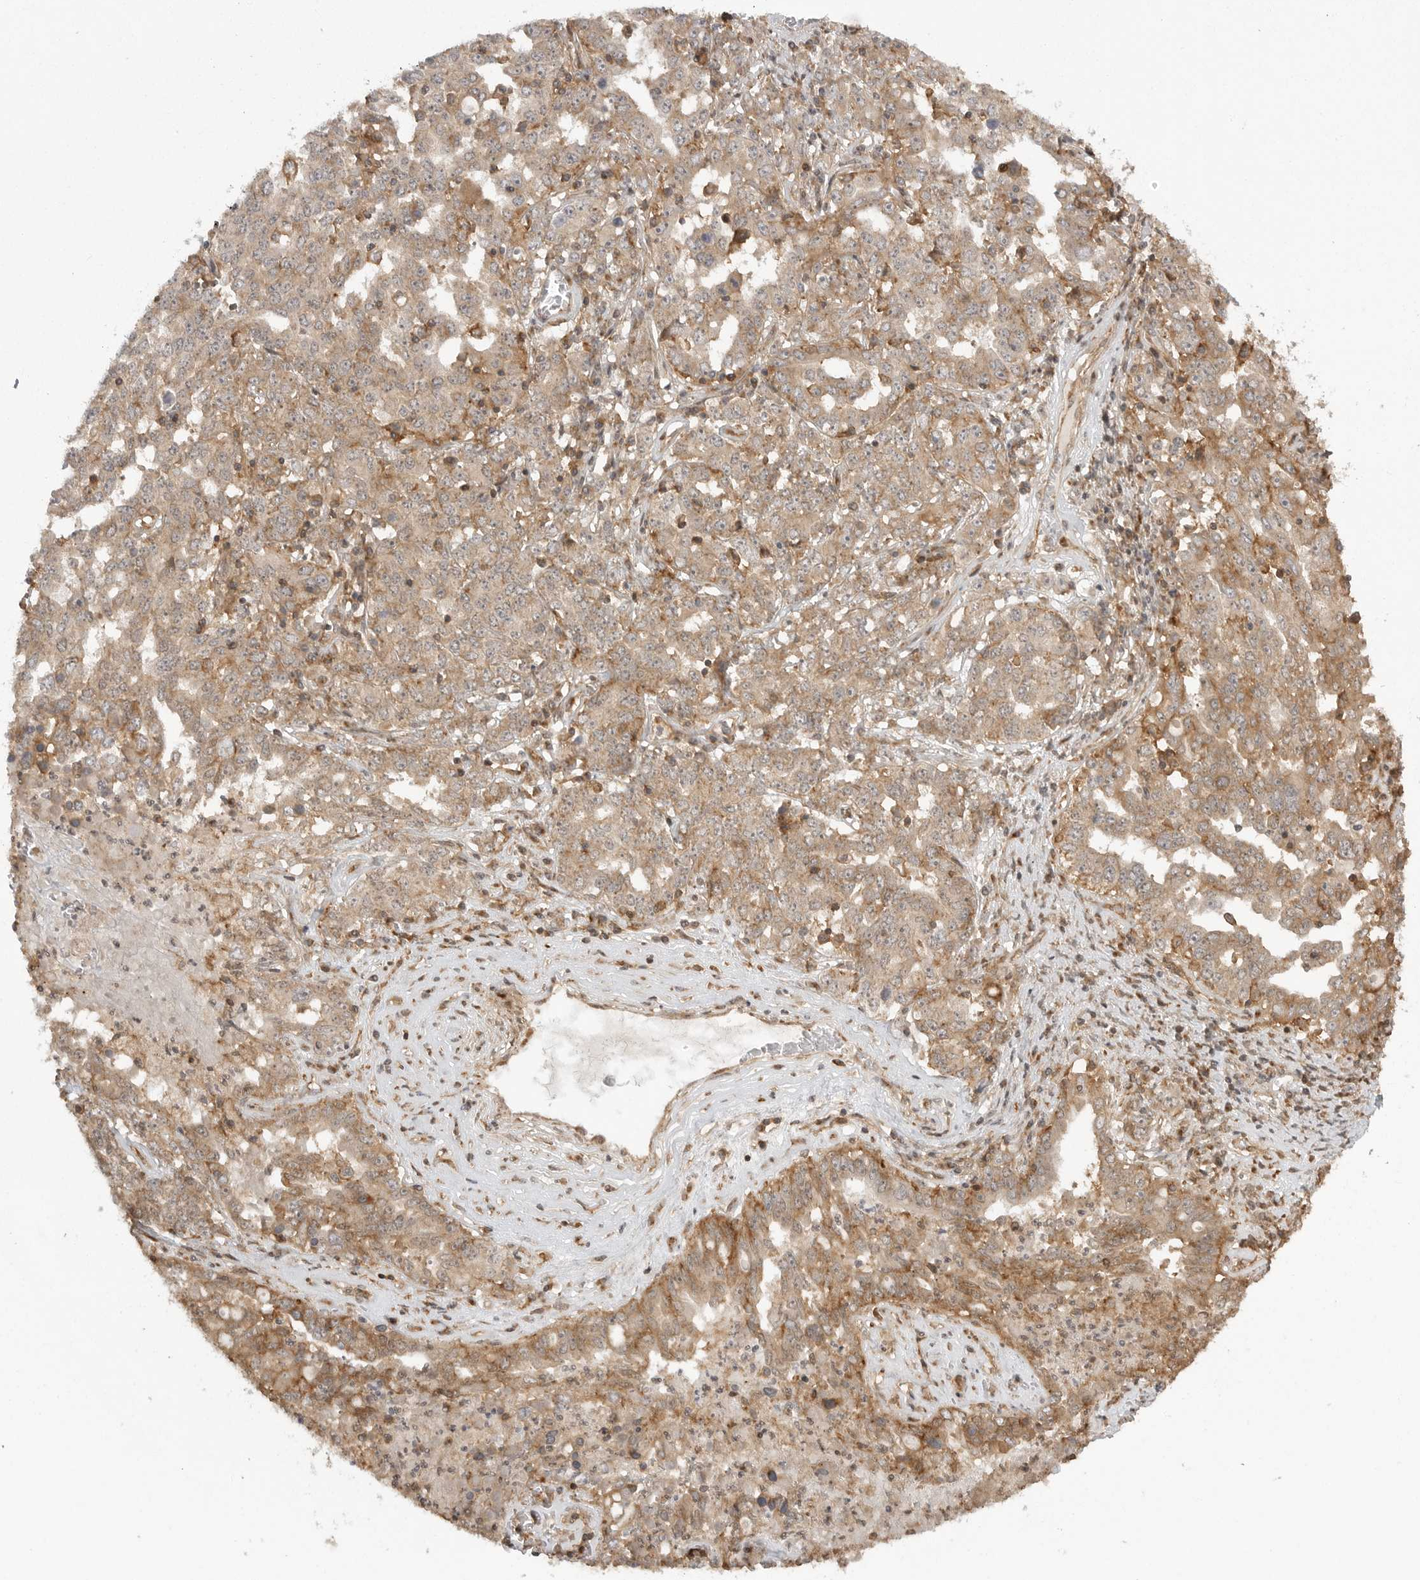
{"staining": {"intensity": "moderate", "quantity": ">75%", "location": "cytoplasmic/membranous"}, "tissue": "ovarian cancer", "cell_type": "Tumor cells", "image_type": "cancer", "snomed": [{"axis": "morphology", "description": "Carcinoma, endometroid"}, {"axis": "topography", "description": "Ovary"}], "caption": "Ovarian endometroid carcinoma tissue demonstrates moderate cytoplasmic/membranous staining in approximately >75% of tumor cells, visualized by immunohistochemistry.", "gene": "FAT3", "patient": {"sex": "female", "age": 62}}